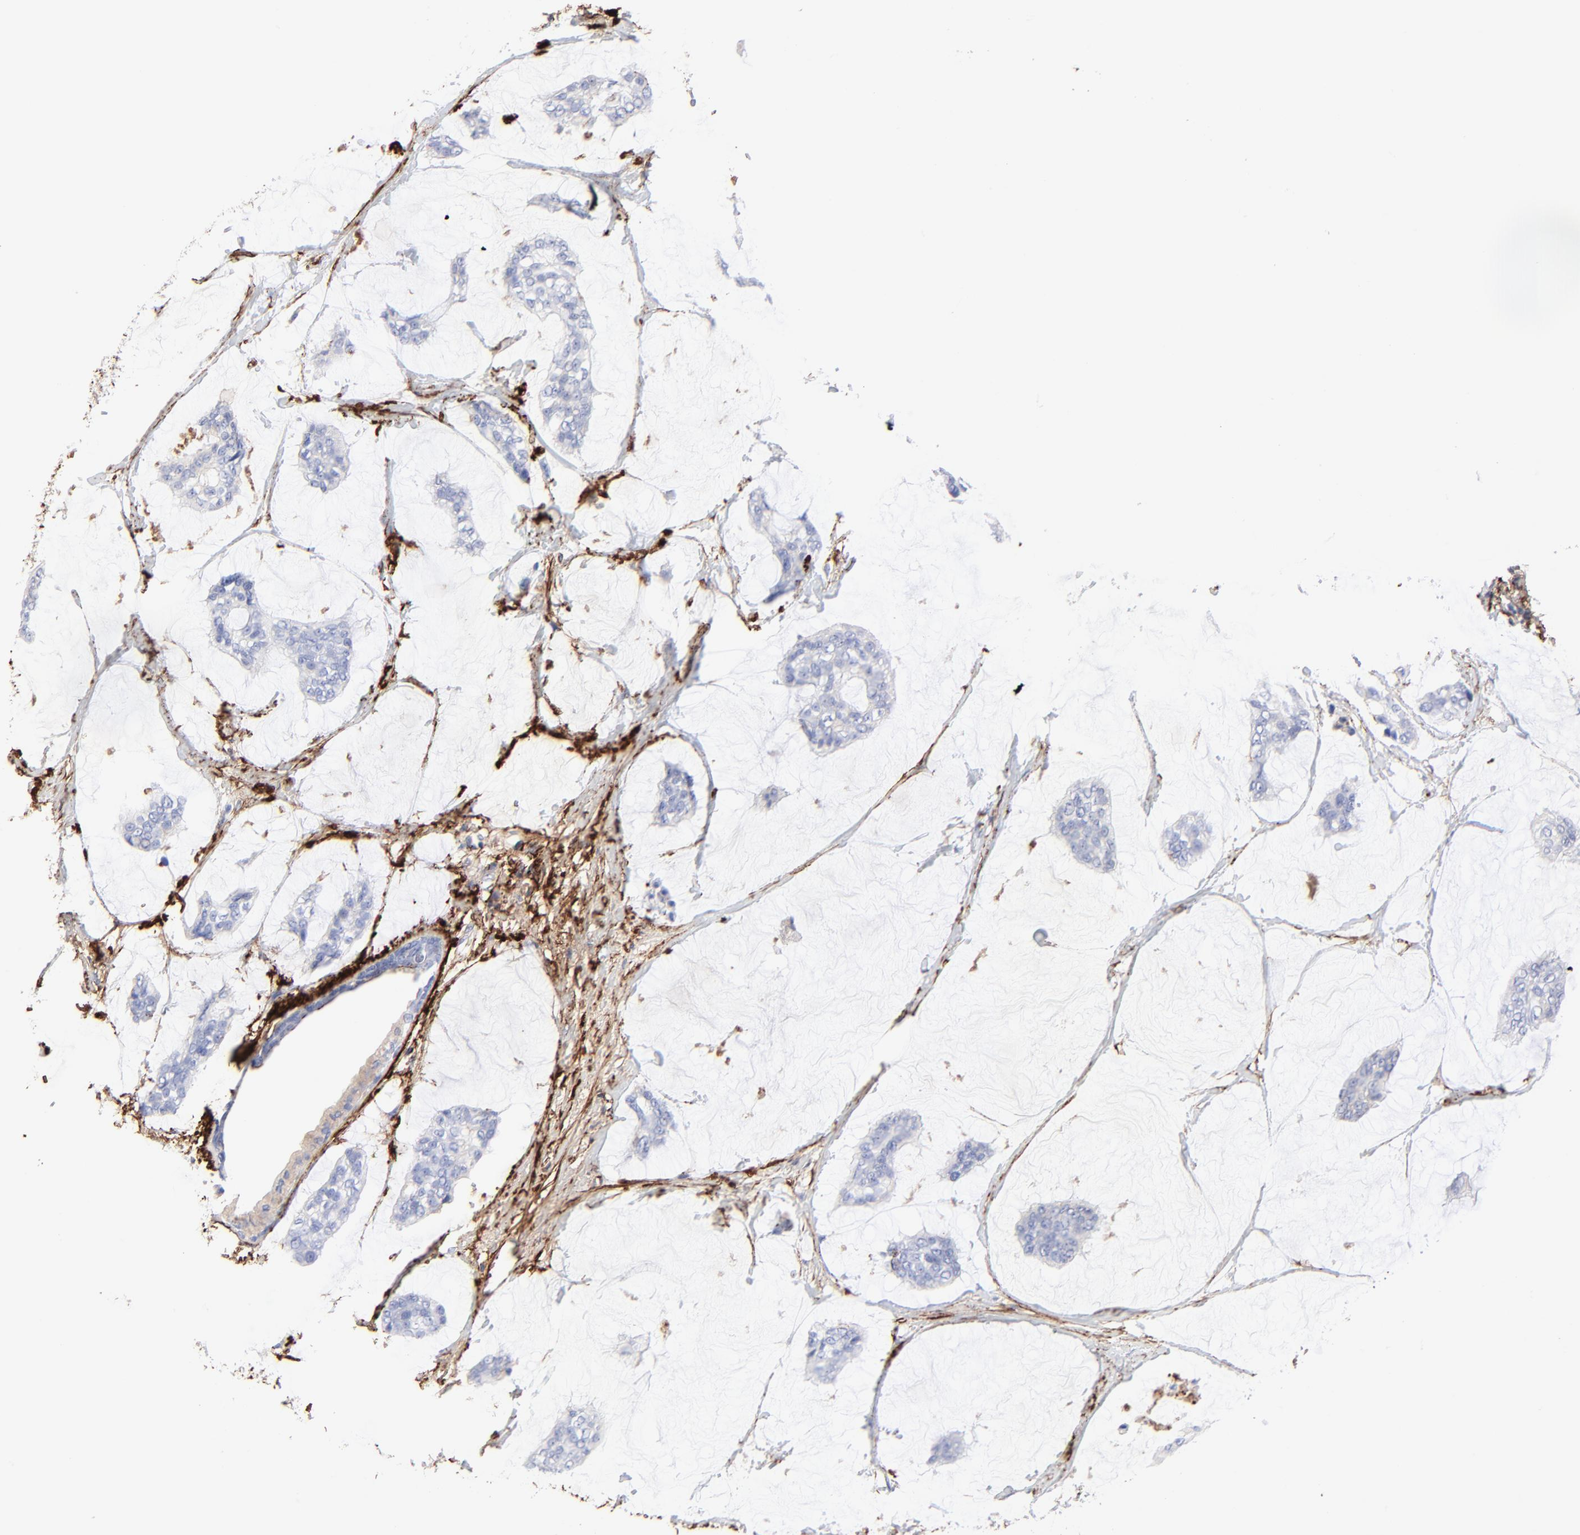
{"staining": {"intensity": "negative", "quantity": "none", "location": "none"}, "tissue": "breast cancer", "cell_type": "Tumor cells", "image_type": "cancer", "snomed": [{"axis": "morphology", "description": "Duct carcinoma"}, {"axis": "topography", "description": "Breast"}], "caption": "A photomicrograph of human infiltrating ductal carcinoma (breast) is negative for staining in tumor cells.", "gene": "FBLN2", "patient": {"sex": "female", "age": 93}}